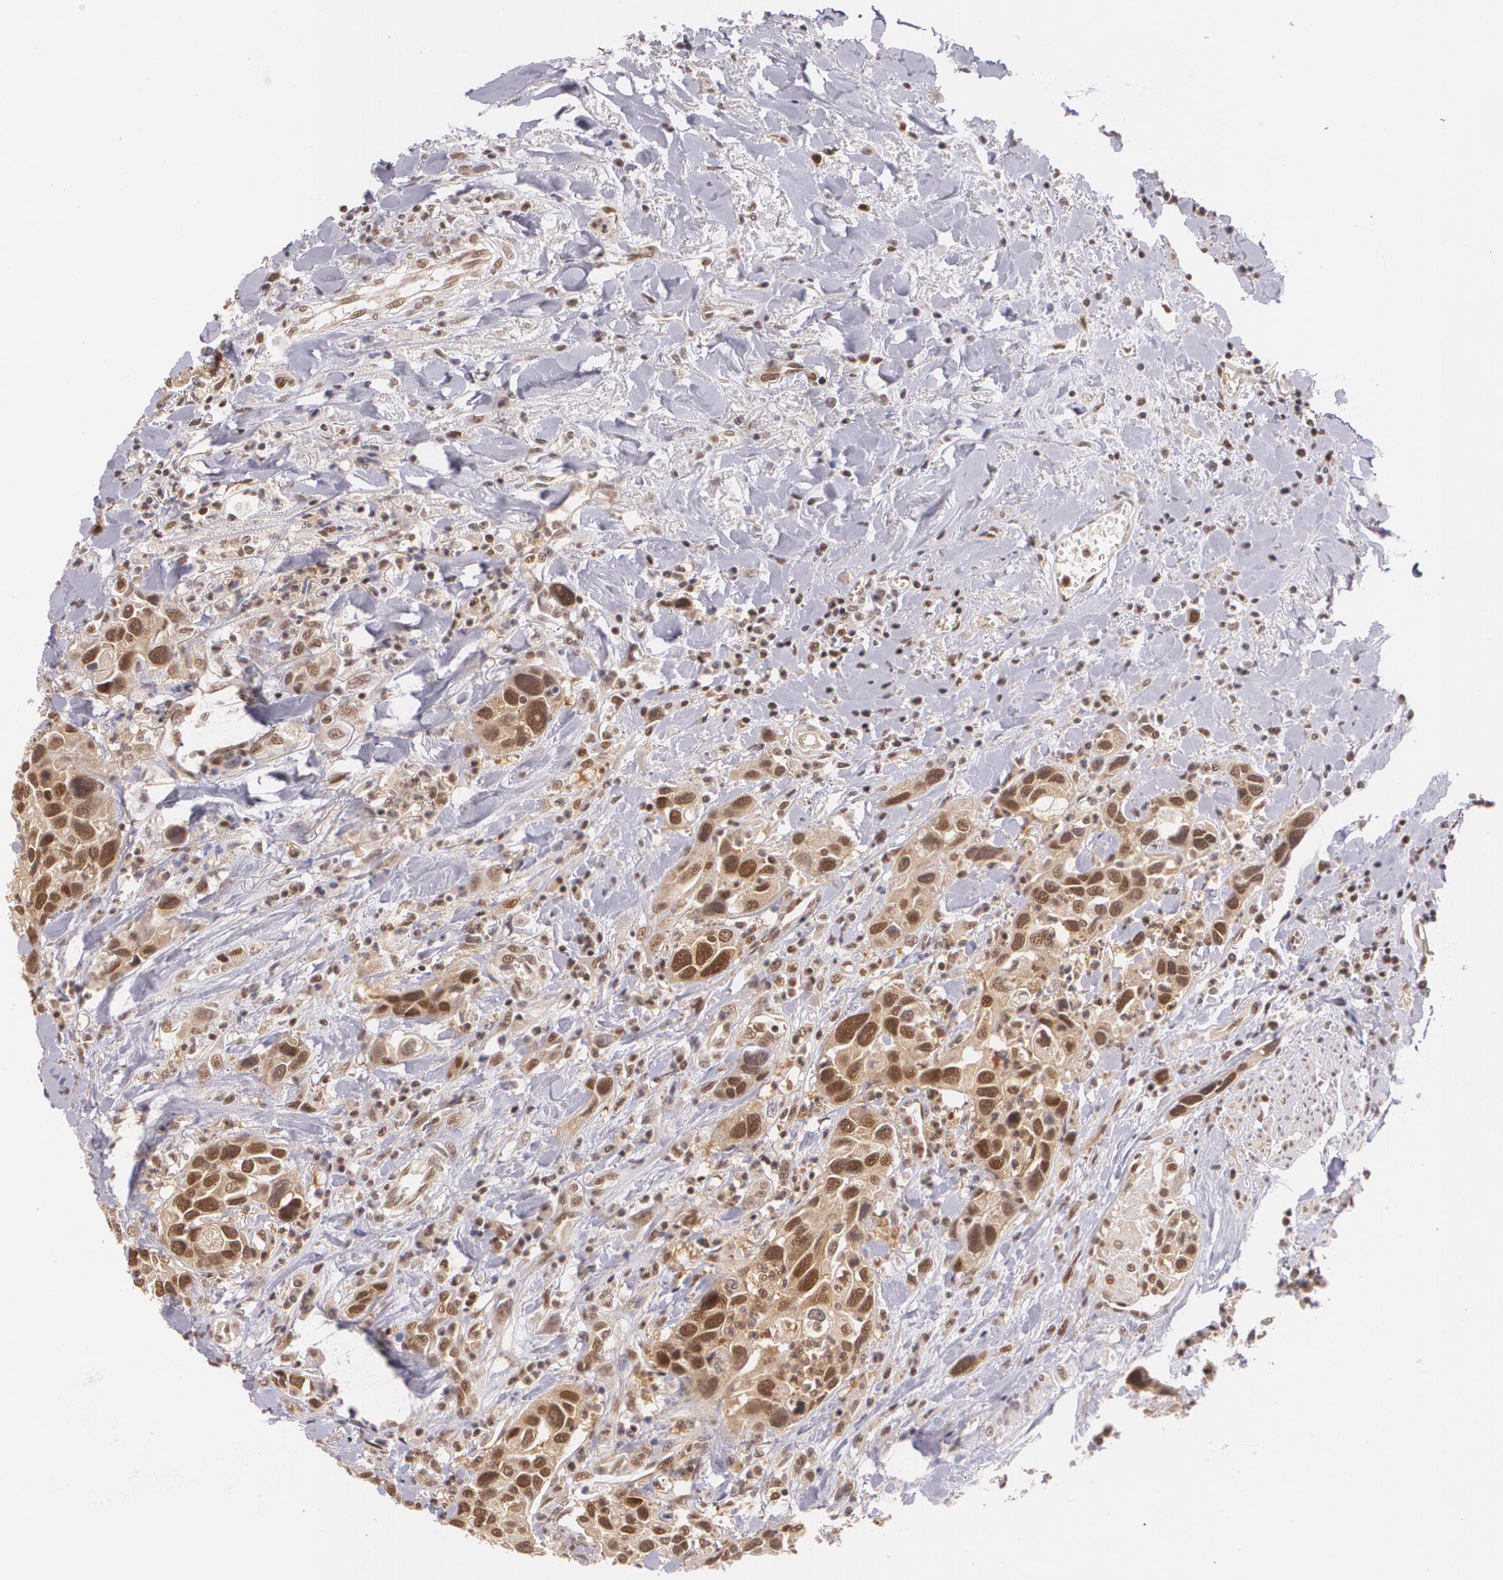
{"staining": {"intensity": "moderate", "quantity": ">75%", "location": "cytoplasmic/membranous,nuclear"}, "tissue": "urothelial cancer", "cell_type": "Tumor cells", "image_type": "cancer", "snomed": [{"axis": "morphology", "description": "Urothelial carcinoma, High grade"}, {"axis": "topography", "description": "Urinary bladder"}], "caption": "Moderate cytoplasmic/membranous and nuclear positivity for a protein is appreciated in approximately >75% of tumor cells of urothelial cancer using IHC.", "gene": "CUL2", "patient": {"sex": "male", "age": 66}}